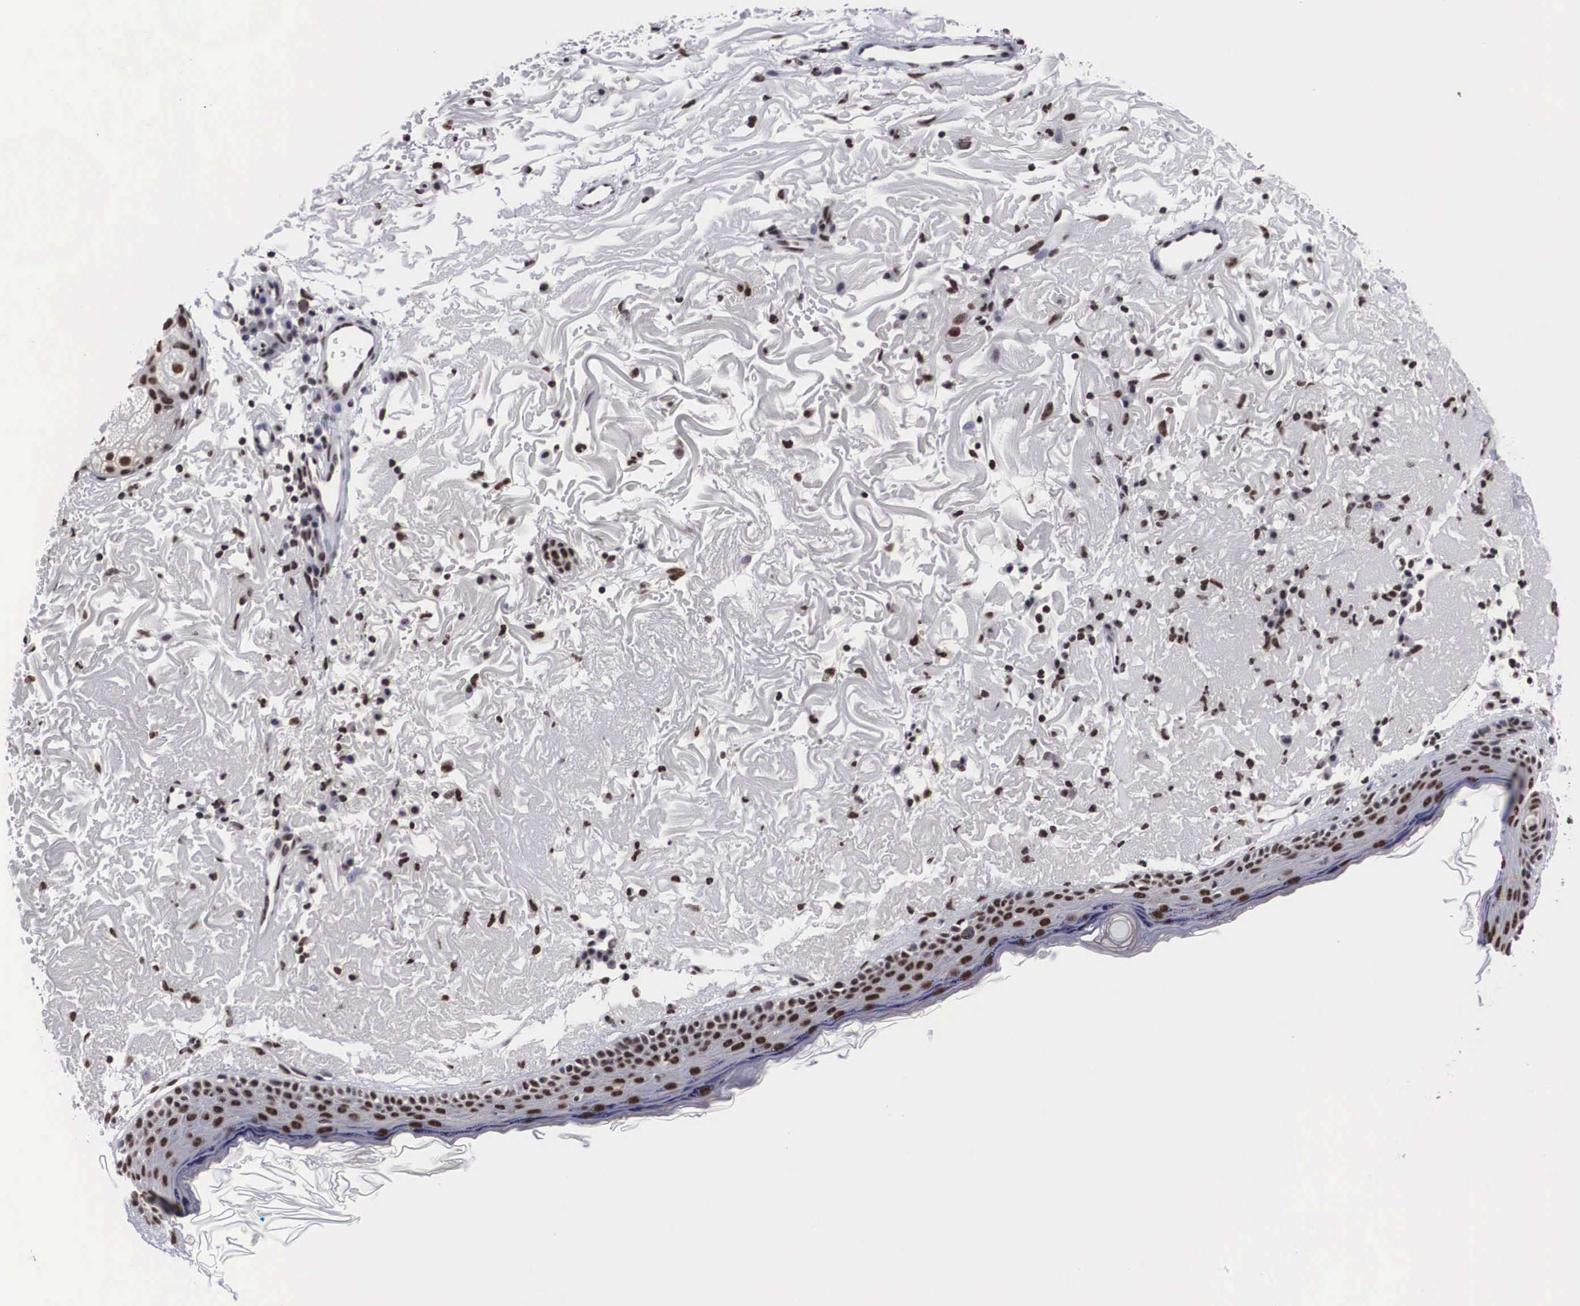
{"staining": {"intensity": "moderate", "quantity": ">75%", "location": "nuclear"}, "tissue": "skin", "cell_type": "Fibroblasts", "image_type": "normal", "snomed": [{"axis": "morphology", "description": "Normal tissue, NOS"}, {"axis": "topography", "description": "Skin"}], "caption": "Fibroblasts exhibit medium levels of moderate nuclear expression in approximately >75% of cells in benign skin. The staining is performed using DAB brown chromogen to label protein expression. The nuclei are counter-stained blue using hematoxylin.", "gene": "ACIN1", "patient": {"sex": "female", "age": 90}}